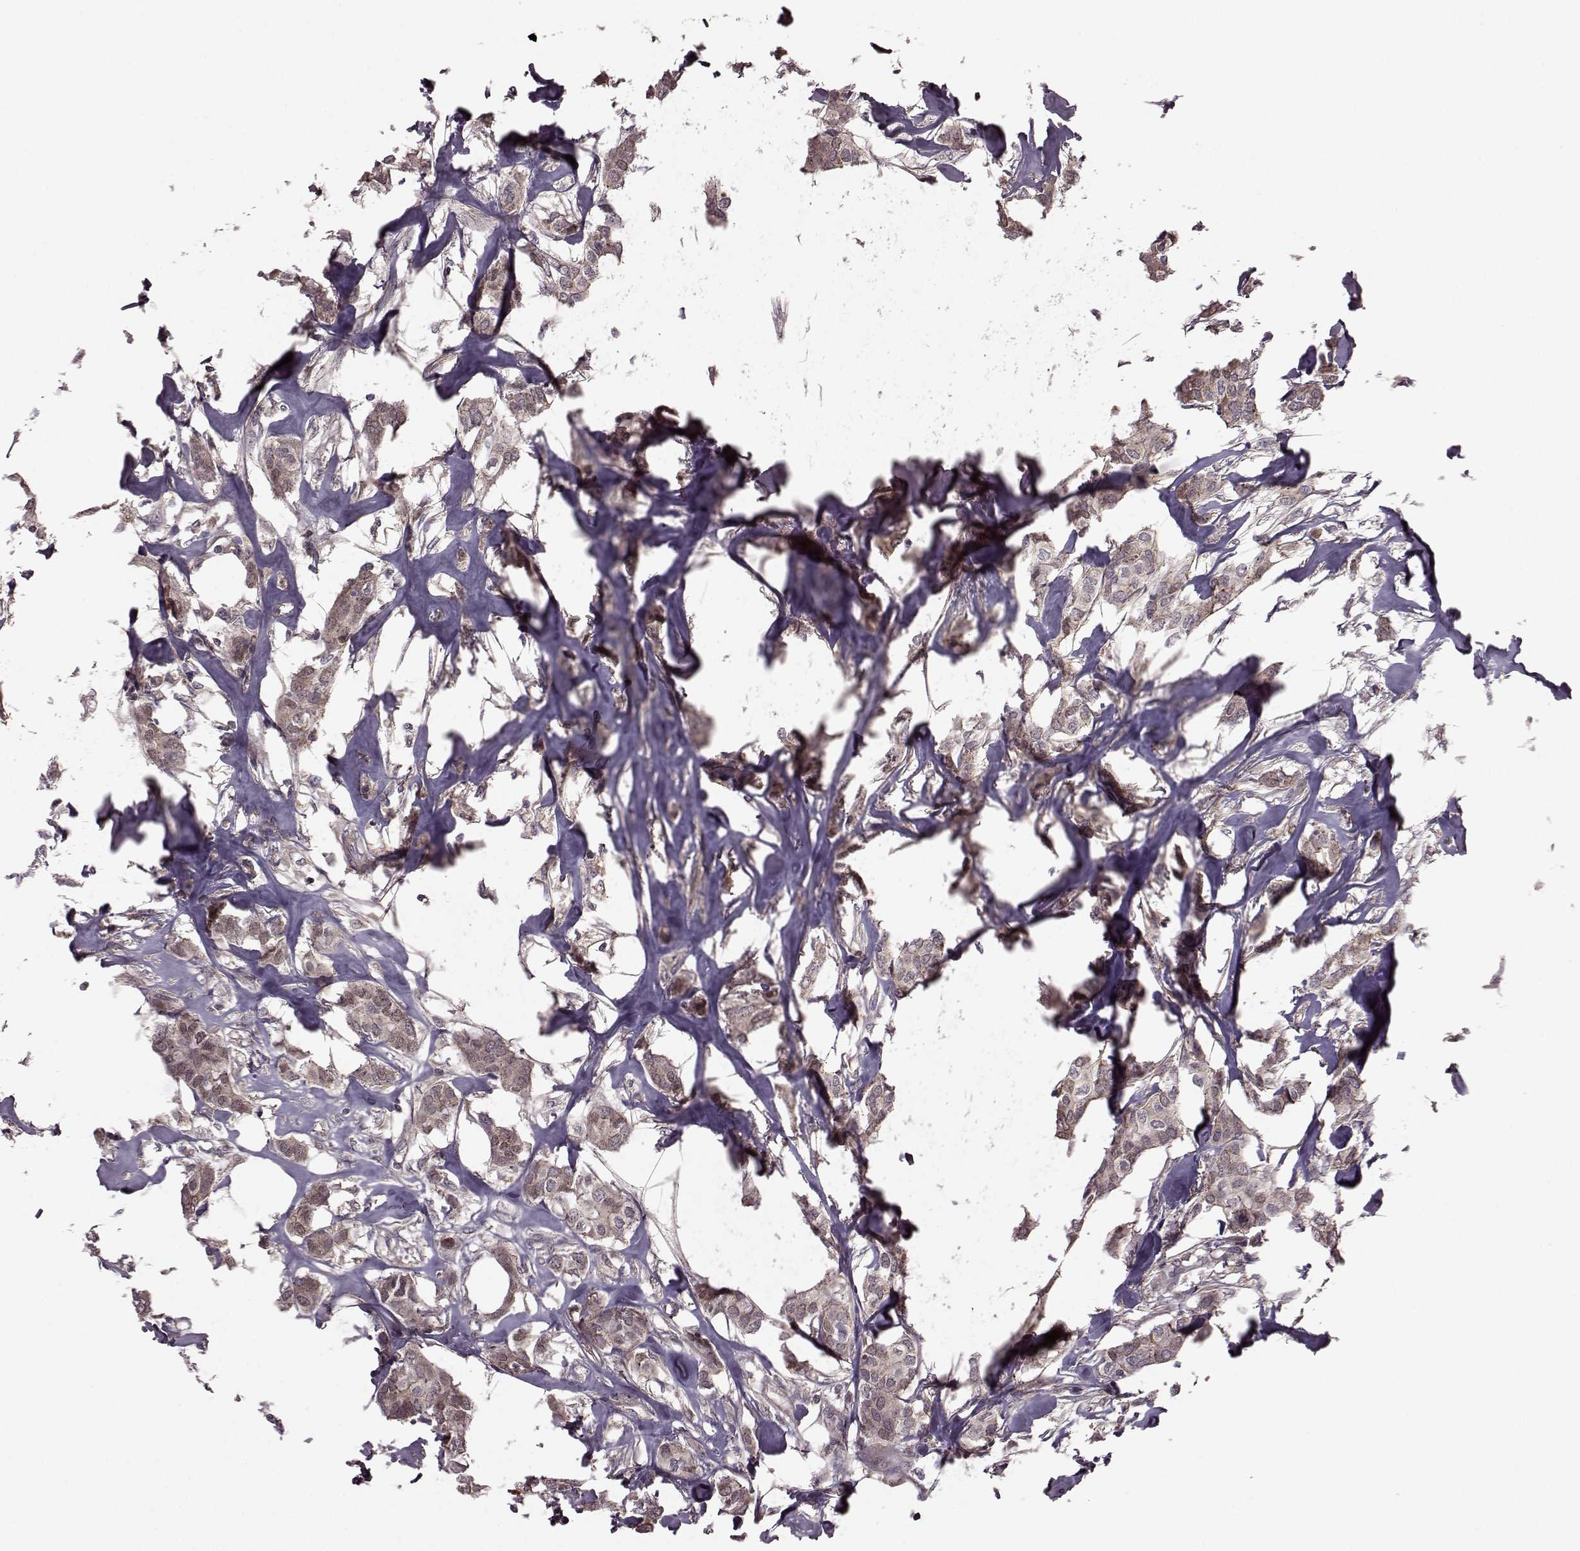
{"staining": {"intensity": "moderate", "quantity": ">75%", "location": "cytoplasmic/membranous"}, "tissue": "breast cancer", "cell_type": "Tumor cells", "image_type": "cancer", "snomed": [{"axis": "morphology", "description": "Duct carcinoma"}, {"axis": "topography", "description": "Breast"}], "caption": "Immunohistochemistry (IHC) (DAB (3,3'-diaminobenzidine)) staining of human breast cancer shows moderate cytoplasmic/membranous protein positivity in approximately >75% of tumor cells.", "gene": "FNIP2", "patient": {"sex": "female", "age": 62}}